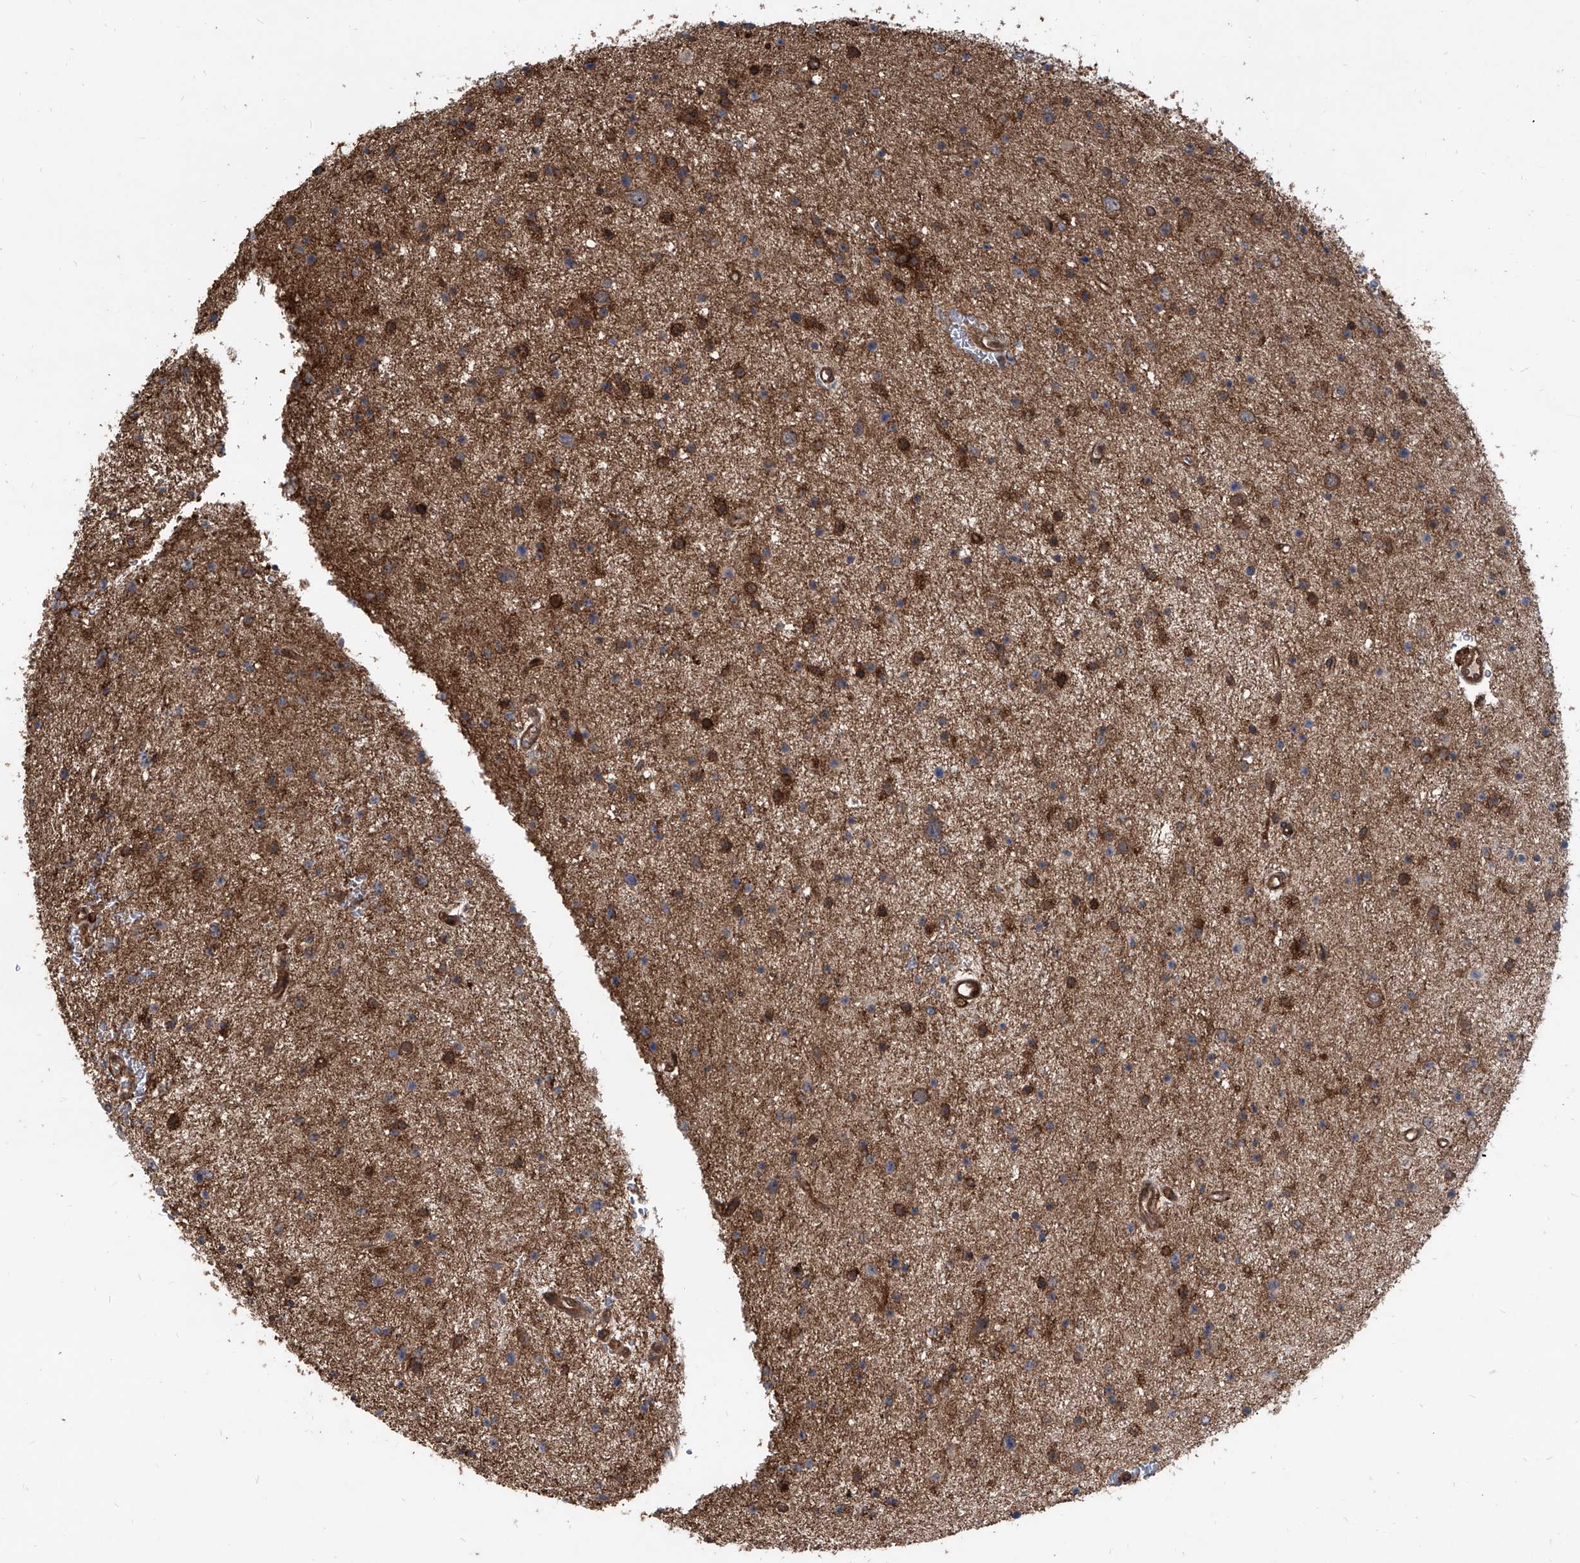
{"staining": {"intensity": "moderate", "quantity": ">75%", "location": "cytoplasmic/membranous"}, "tissue": "glioma", "cell_type": "Tumor cells", "image_type": "cancer", "snomed": [{"axis": "morphology", "description": "Glioma, malignant, Low grade"}, {"axis": "topography", "description": "Brain"}], "caption": "Tumor cells reveal medium levels of moderate cytoplasmic/membranous staining in about >75% of cells in malignant glioma (low-grade).", "gene": "MAGED2", "patient": {"sex": "female", "age": 37}}